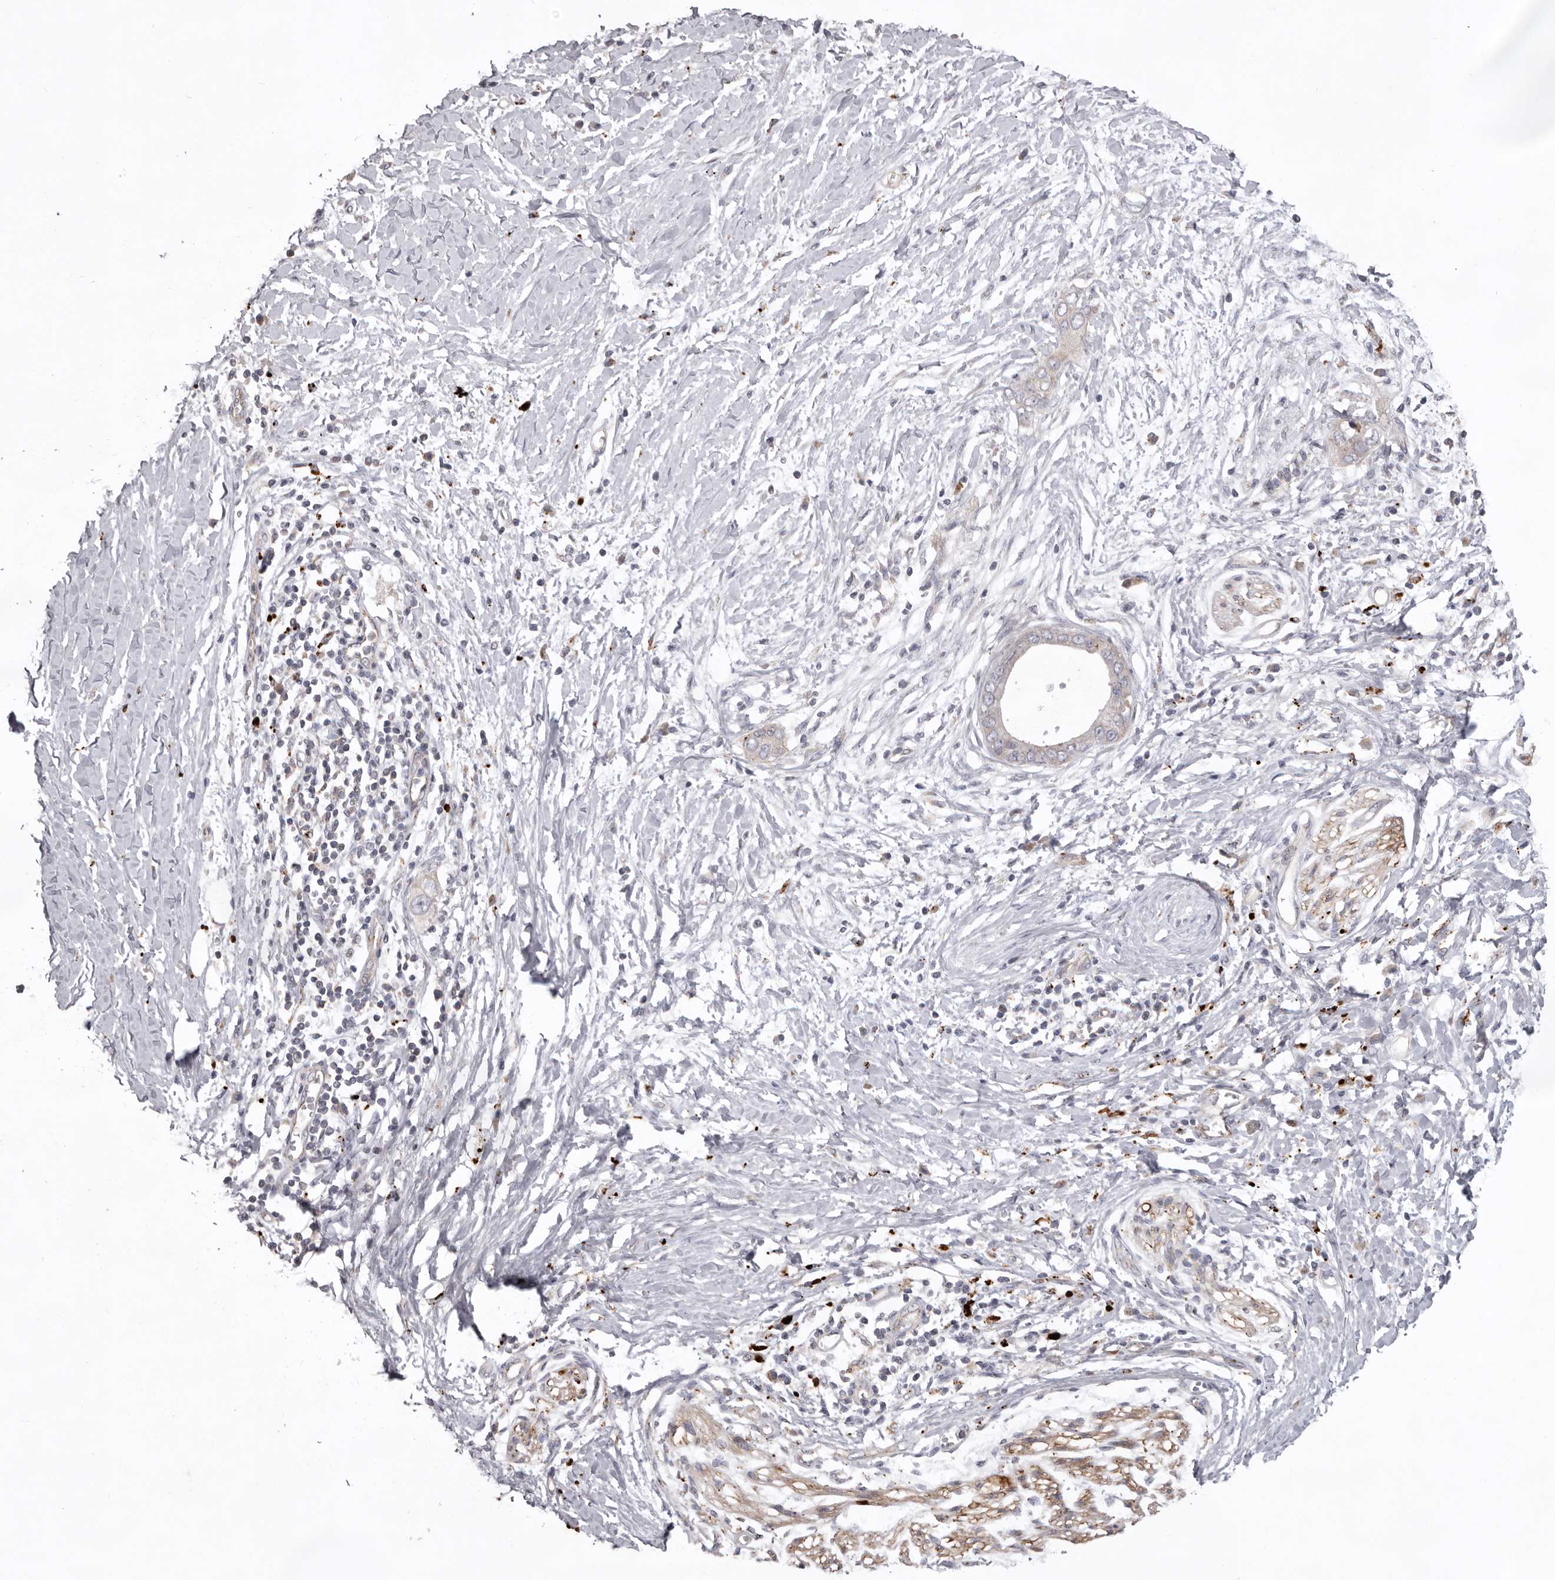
{"staining": {"intensity": "negative", "quantity": "none", "location": "none"}, "tissue": "pancreatic cancer", "cell_type": "Tumor cells", "image_type": "cancer", "snomed": [{"axis": "morphology", "description": "Normal tissue, NOS"}, {"axis": "morphology", "description": "Adenocarcinoma, NOS"}, {"axis": "topography", "description": "Pancreas"}, {"axis": "topography", "description": "Peripheral nerve tissue"}], "caption": "This photomicrograph is of pancreatic cancer stained with immunohistochemistry to label a protein in brown with the nuclei are counter-stained blue. There is no positivity in tumor cells.", "gene": "WDR47", "patient": {"sex": "male", "age": 59}}